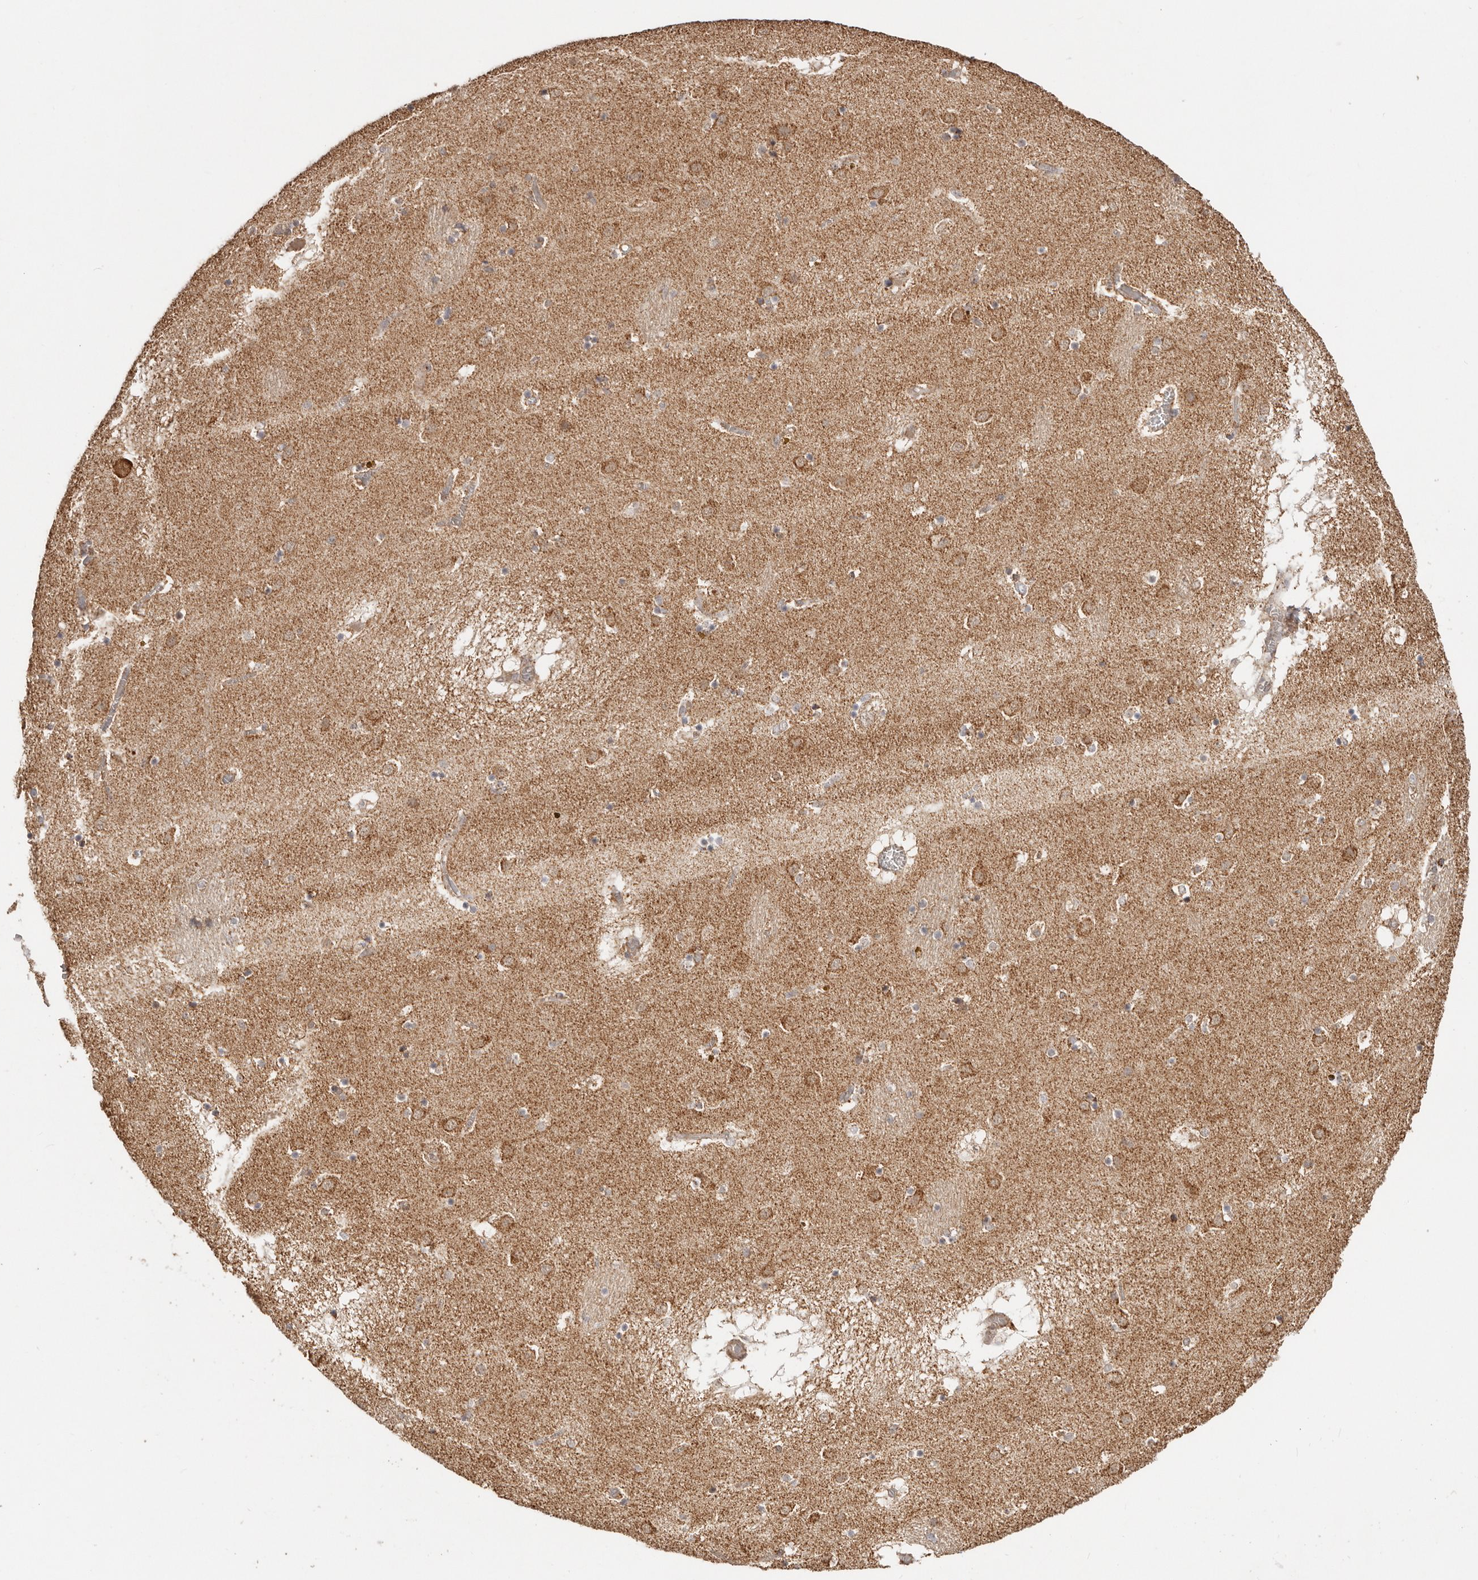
{"staining": {"intensity": "moderate", "quantity": ">75%", "location": "cytoplasmic/membranous"}, "tissue": "caudate", "cell_type": "Glial cells", "image_type": "normal", "snomed": [{"axis": "morphology", "description": "Normal tissue, NOS"}, {"axis": "topography", "description": "Lateral ventricle wall"}], "caption": "This is a histology image of immunohistochemistry (IHC) staining of benign caudate, which shows moderate staining in the cytoplasmic/membranous of glial cells.", "gene": "NDUFB11", "patient": {"sex": "male", "age": 70}}